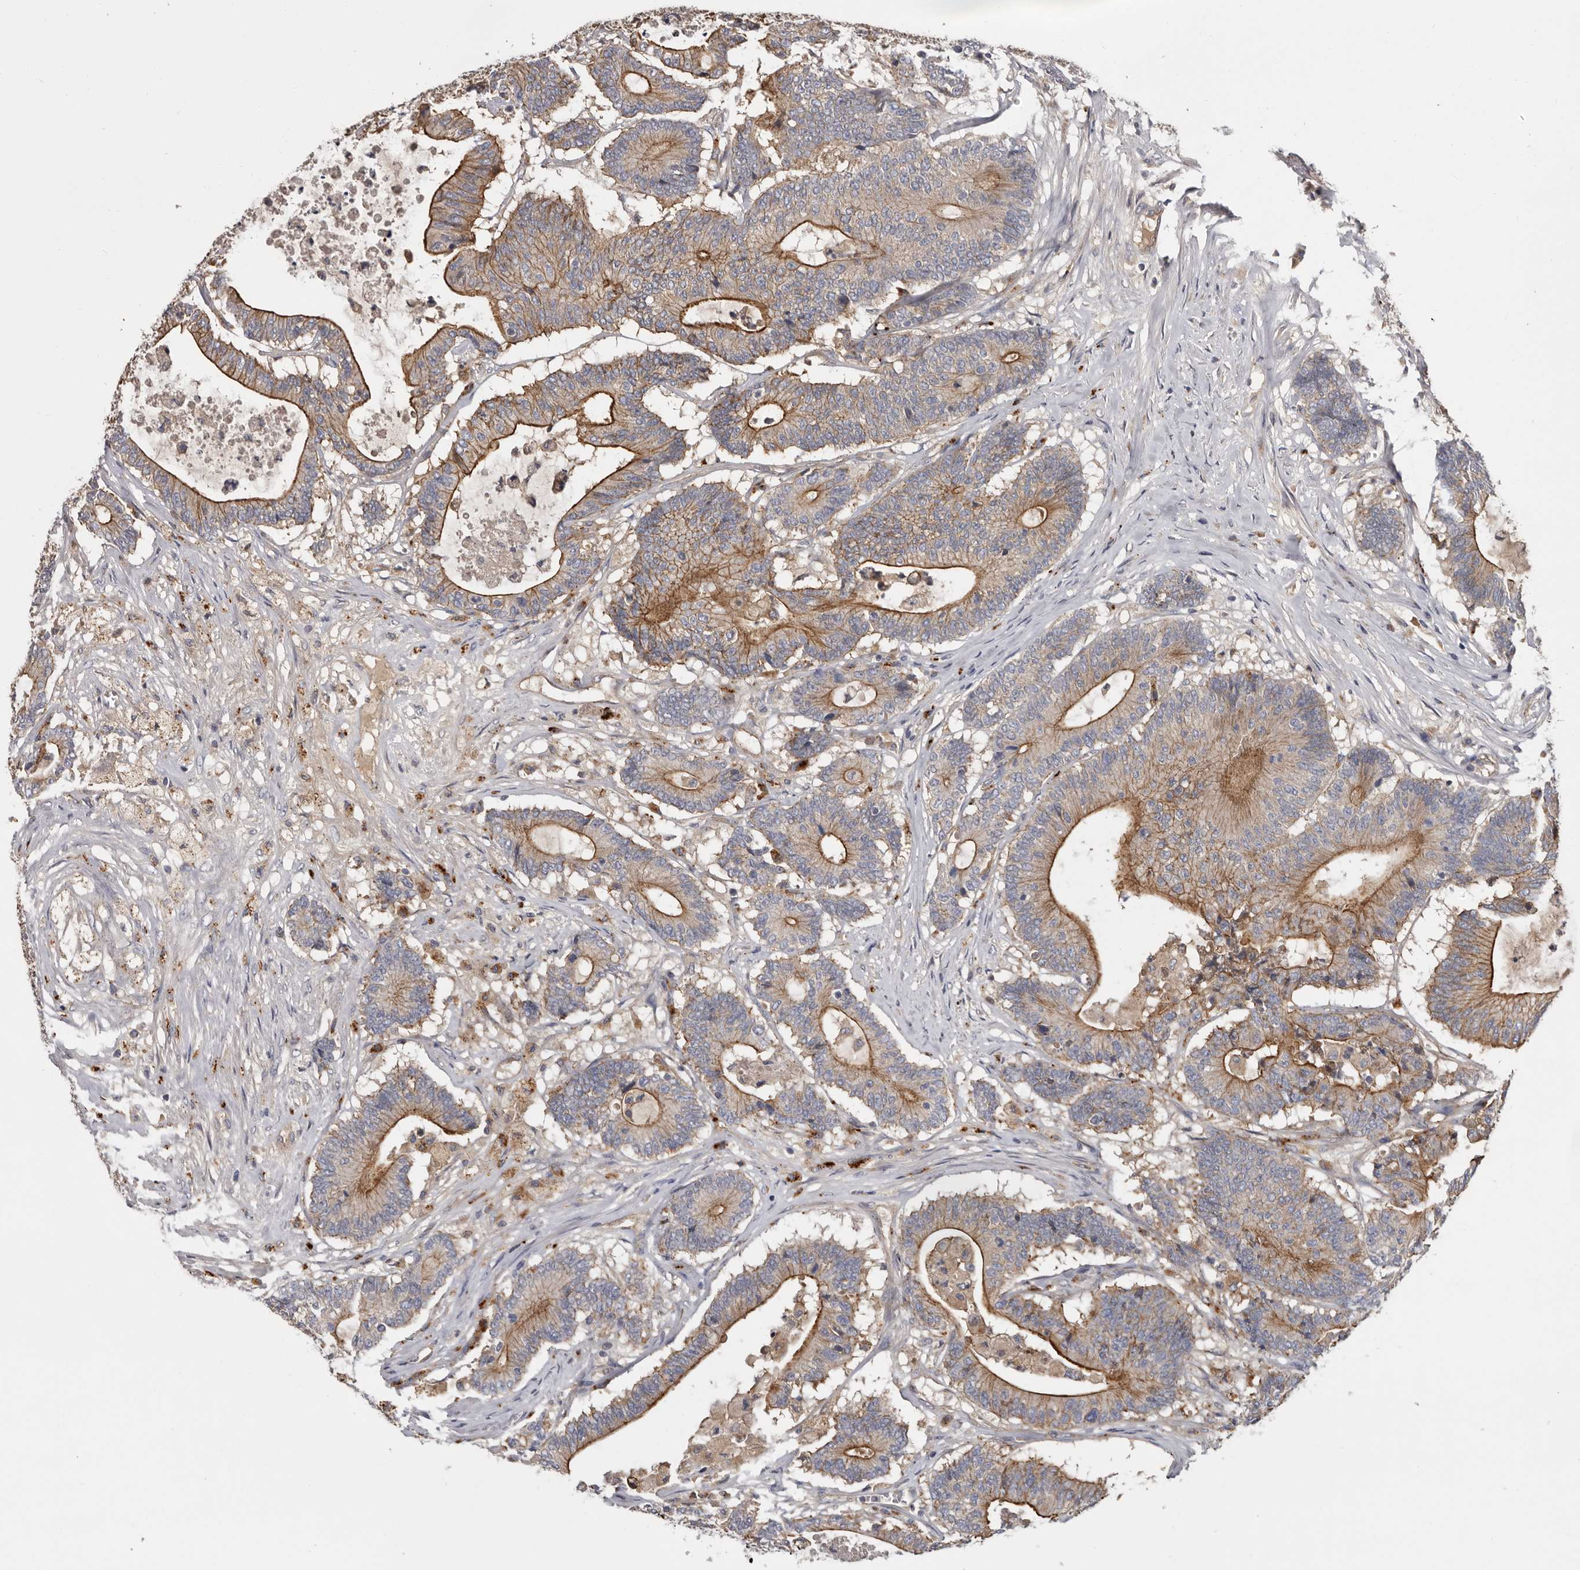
{"staining": {"intensity": "moderate", "quantity": ">75%", "location": "cytoplasmic/membranous"}, "tissue": "colorectal cancer", "cell_type": "Tumor cells", "image_type": "cancer", "snomed": [{"axis": "morphology", "description": "Adenocarcinoma, NOS"}, {"axis": "topography", "description": "Colon"}], "caption": "Immunohistochemical staining of colorectal cancer (adenocarcinoma) displays medium levels of moderate cytoplasmic/membranous protein expression in approximately >75% of tumor cells.", "gene": "INKA2", "patient": {"sex": "female", "age": 84}}